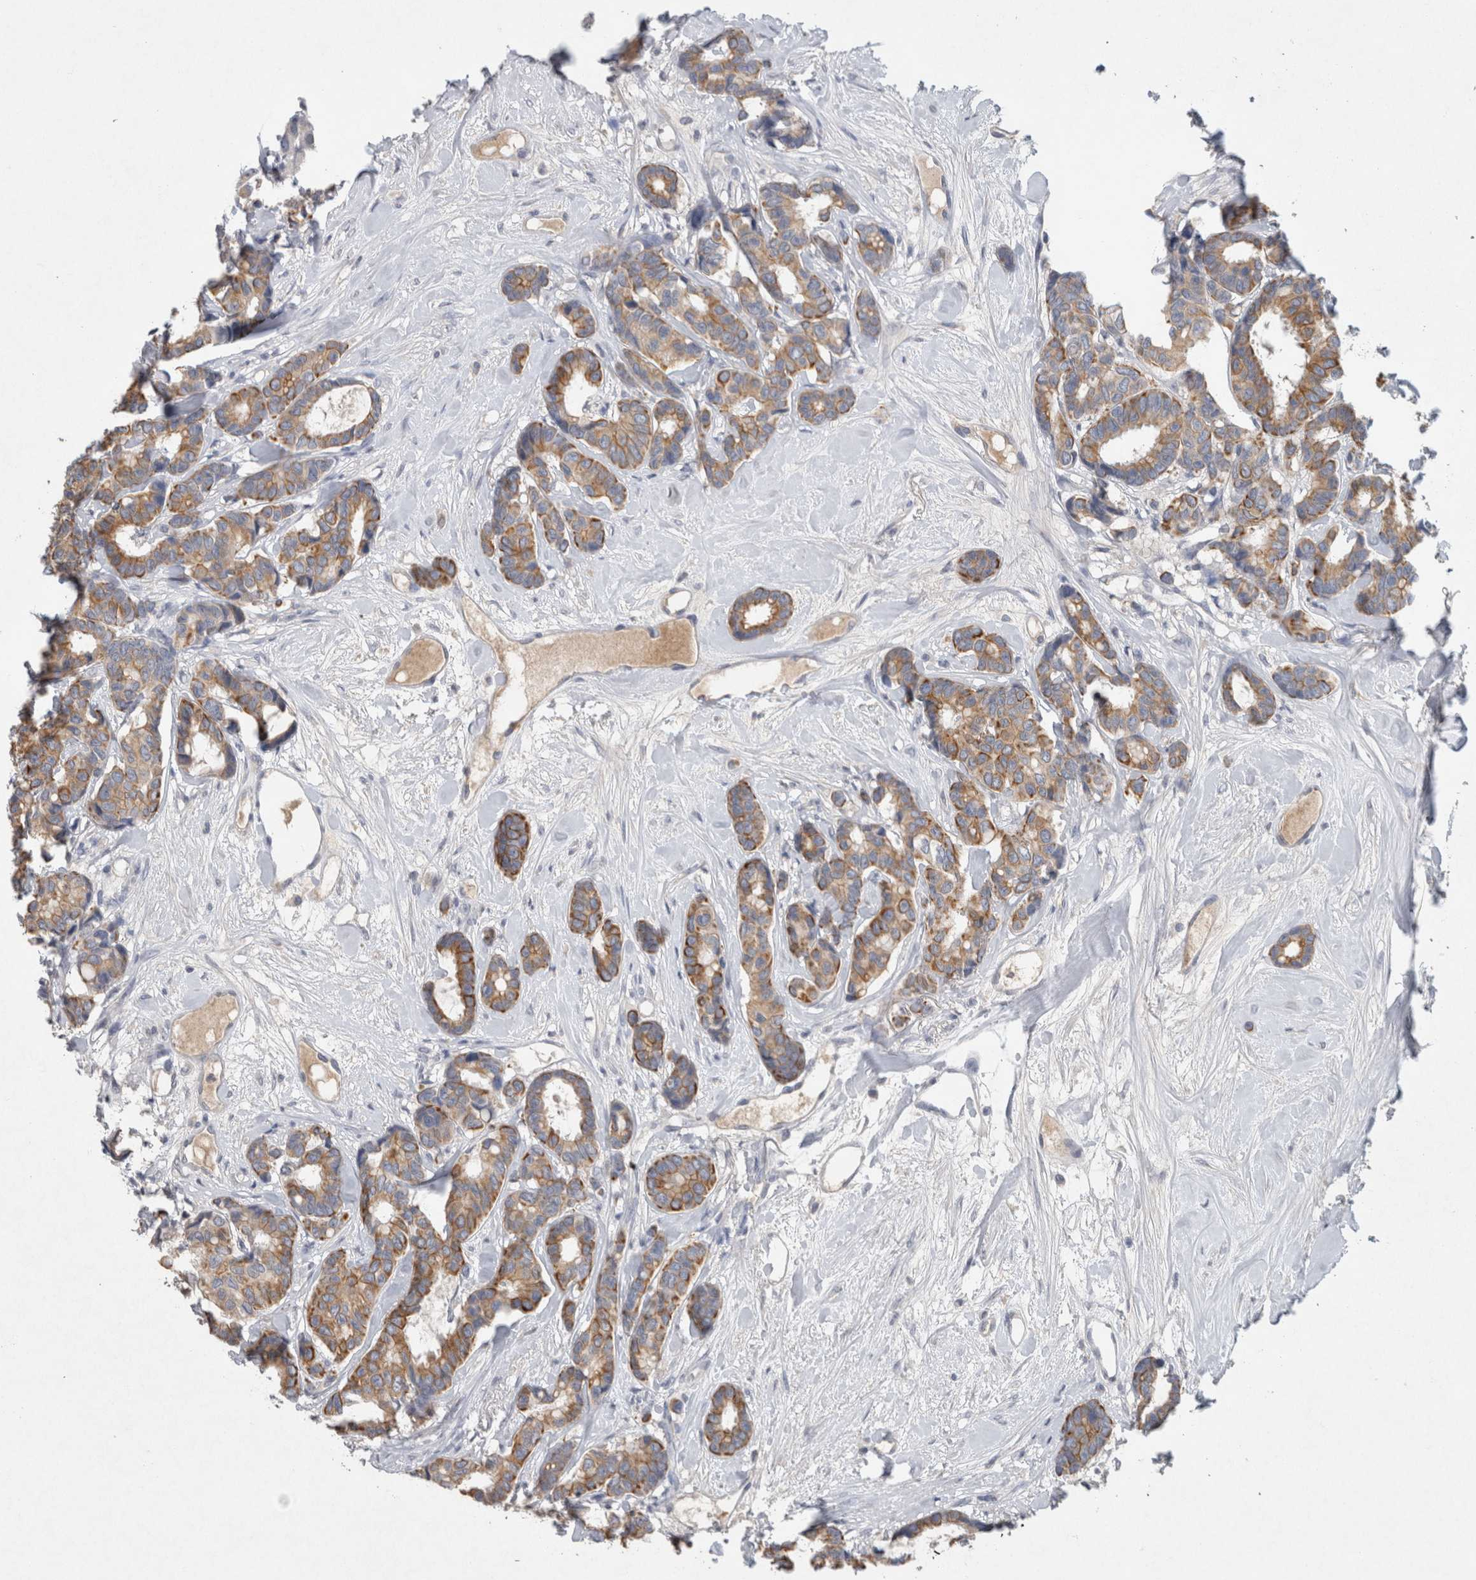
{"staining": {"intensity": "moderate", "quantity": ">75%", "location": "cytoplasmic/membranous"}, "tissue": "breast cancer", "cell_type": "Tumor cells", "image_type": "cancer", "snomed": [{"axis": "morphology", "description": "Duct carcinoma"}, {"axis": "topography", "description": "Breast"}], "caption": "A micrograph of breast cancer stained for a protein demonstrates moderate cytoplasmic/membranous brown staining in tumor cells. Immunohistochemistry stains the protein in brown and the nuclei are stained blue.", "gene": "HEXD", "patient": {"sex": "female", "age": 87}}